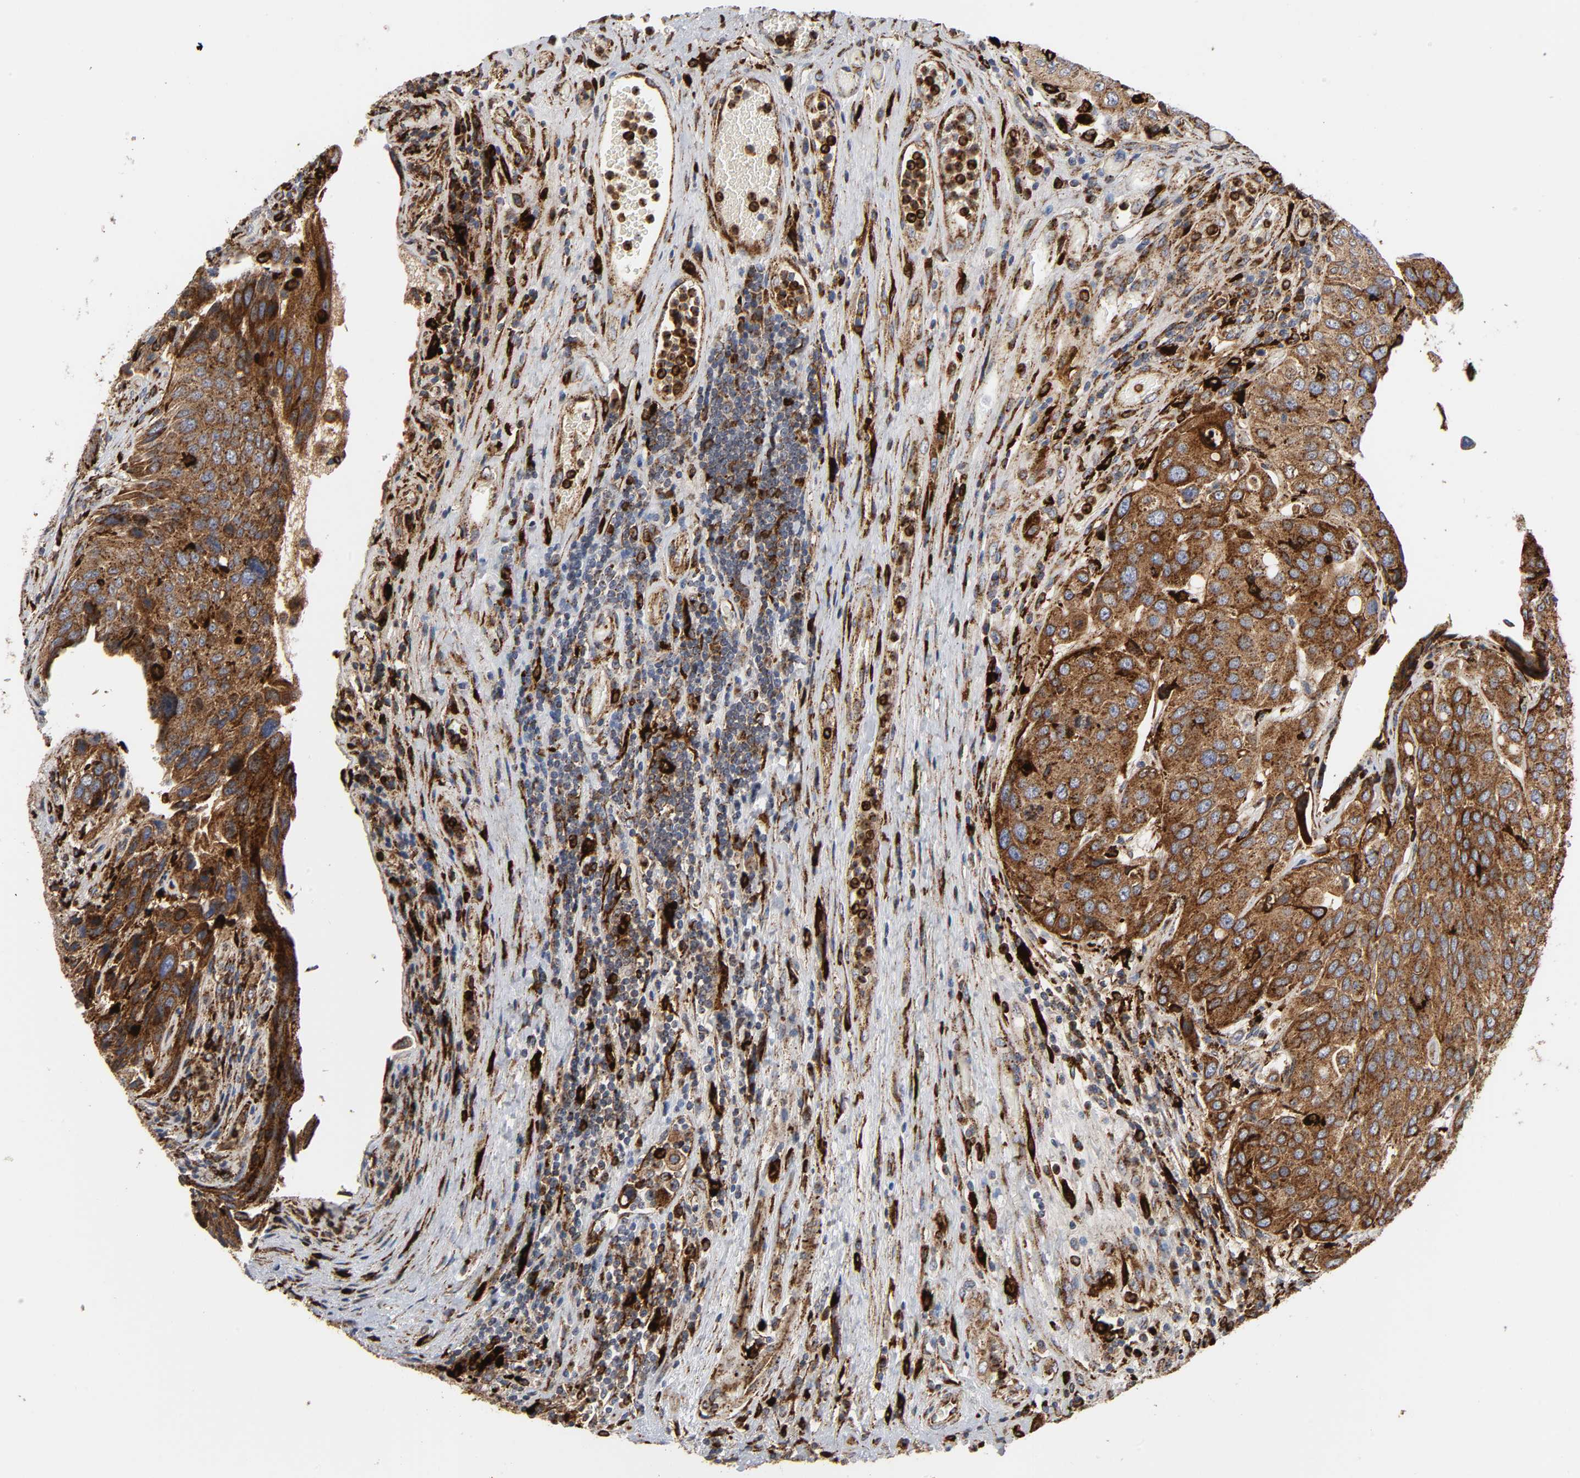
{"staining": {"intensity": "strong", "quantity": ">75%", "location": "cytoplasmic/membranous"}, "tissue": "urothelial cancer", "cell_type": "Tumor cells", "image_type": "cancer", "snomed": [{"axis": "morphology", "description": "Urothelial carcinoma, High grade"}, {"axis": "topography", "description": "Urinary bladder"}], "caption": "IHC image of neoplastic tissue: urothelial cancer stained using immunohistochemistry displays high levels of strong protein expression localized specifically in the cytoplasmic/membranous of tumor cells, appearing as a cytoplasmic/membranous brown color.", "gene": "PSAP", "patient": {"sex": "male", "age": 50}}